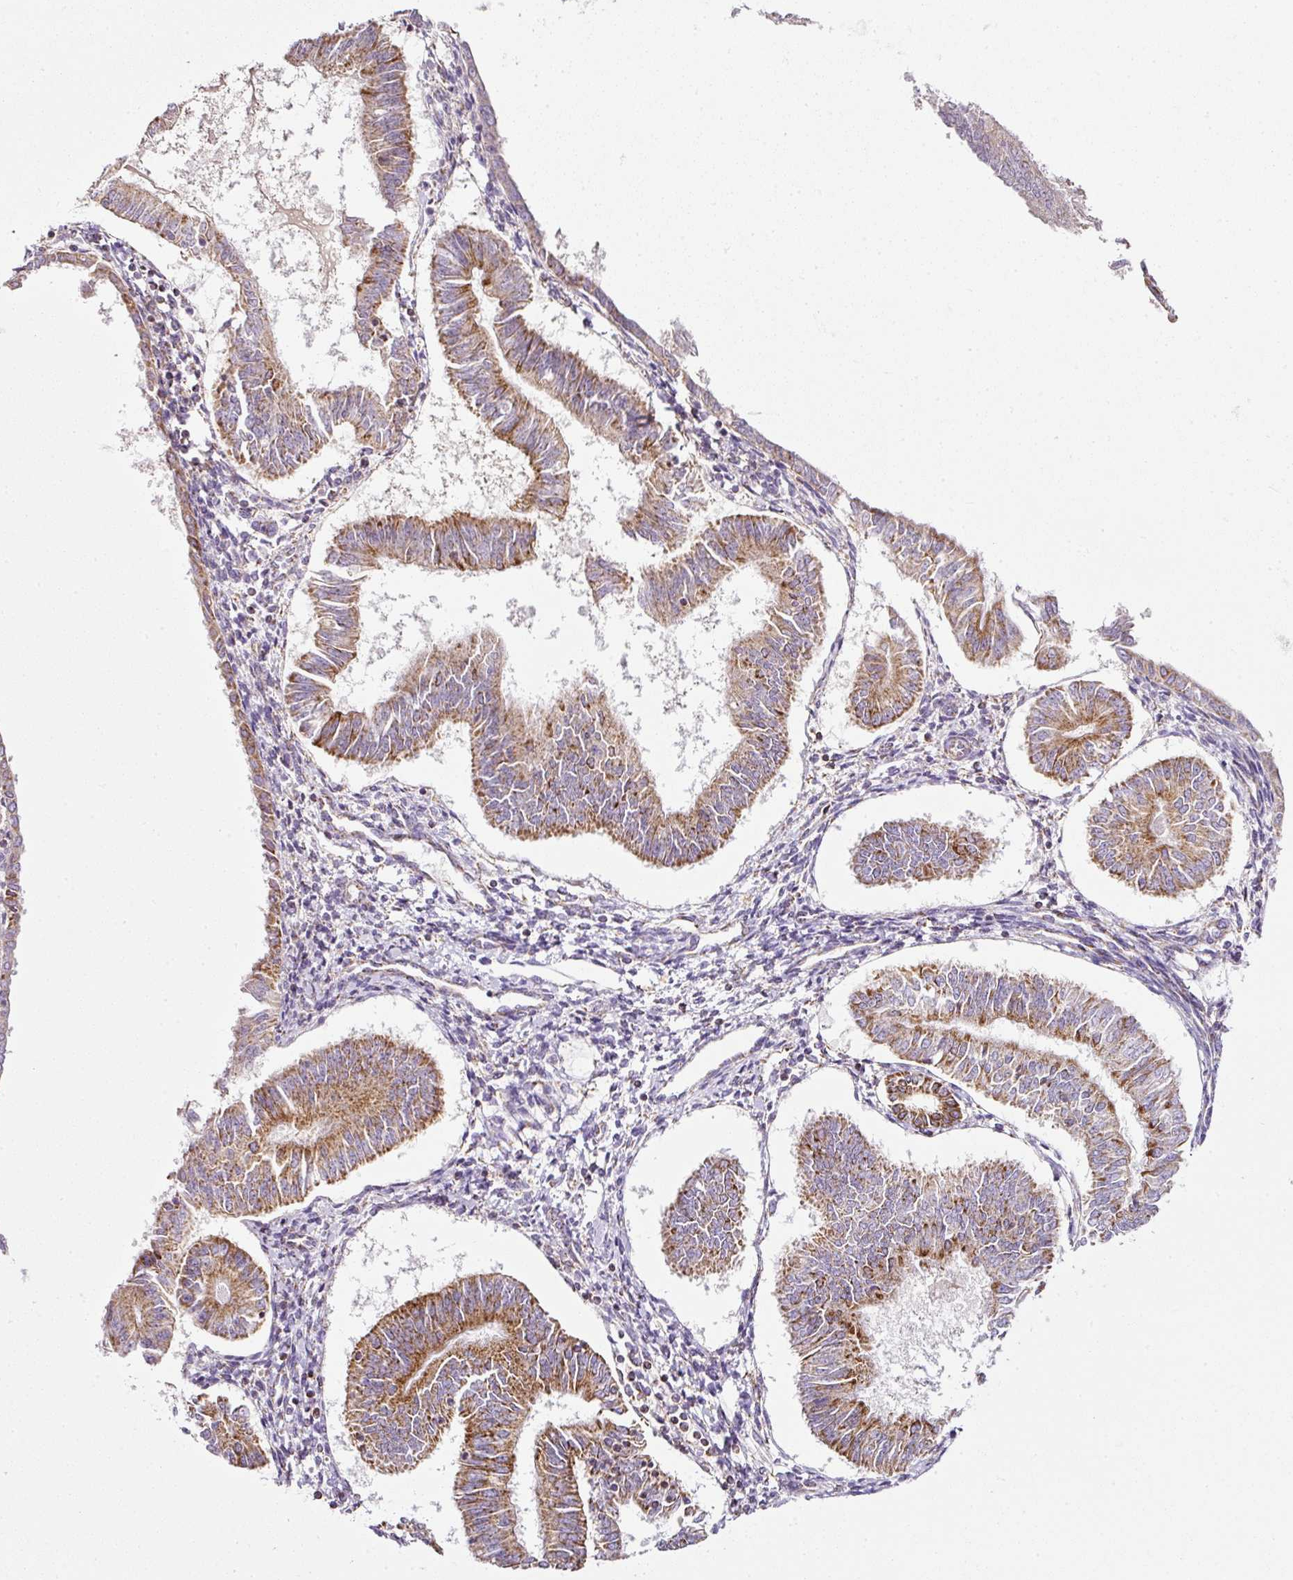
{"staining": {"intensity": "moderate", "quantity": ">75%", "location": "cytoplasmic/membranous"}, "tissue": "endometrial cancer", "cell_type": "Tumor cells", "image_type": "cancer", "snomed": [{"axis": "morphology", "description": "Adenocarcinoma, NOS"}, {"axis": "topography", "description": "Endometrium"}], "caption": "High-magnification brightfield microscopy of endometrial adenocarcinoma stained with DAB (3,3'-diaminobenzidine) (brown) and counterstained with hematoxylin (blue). tumor cells exhibit moderate cytoplasmic/membranous expression is seen in about>75% of cells.", "gene": "SDHA", "patient": {"sex": "female", "age": 58}}